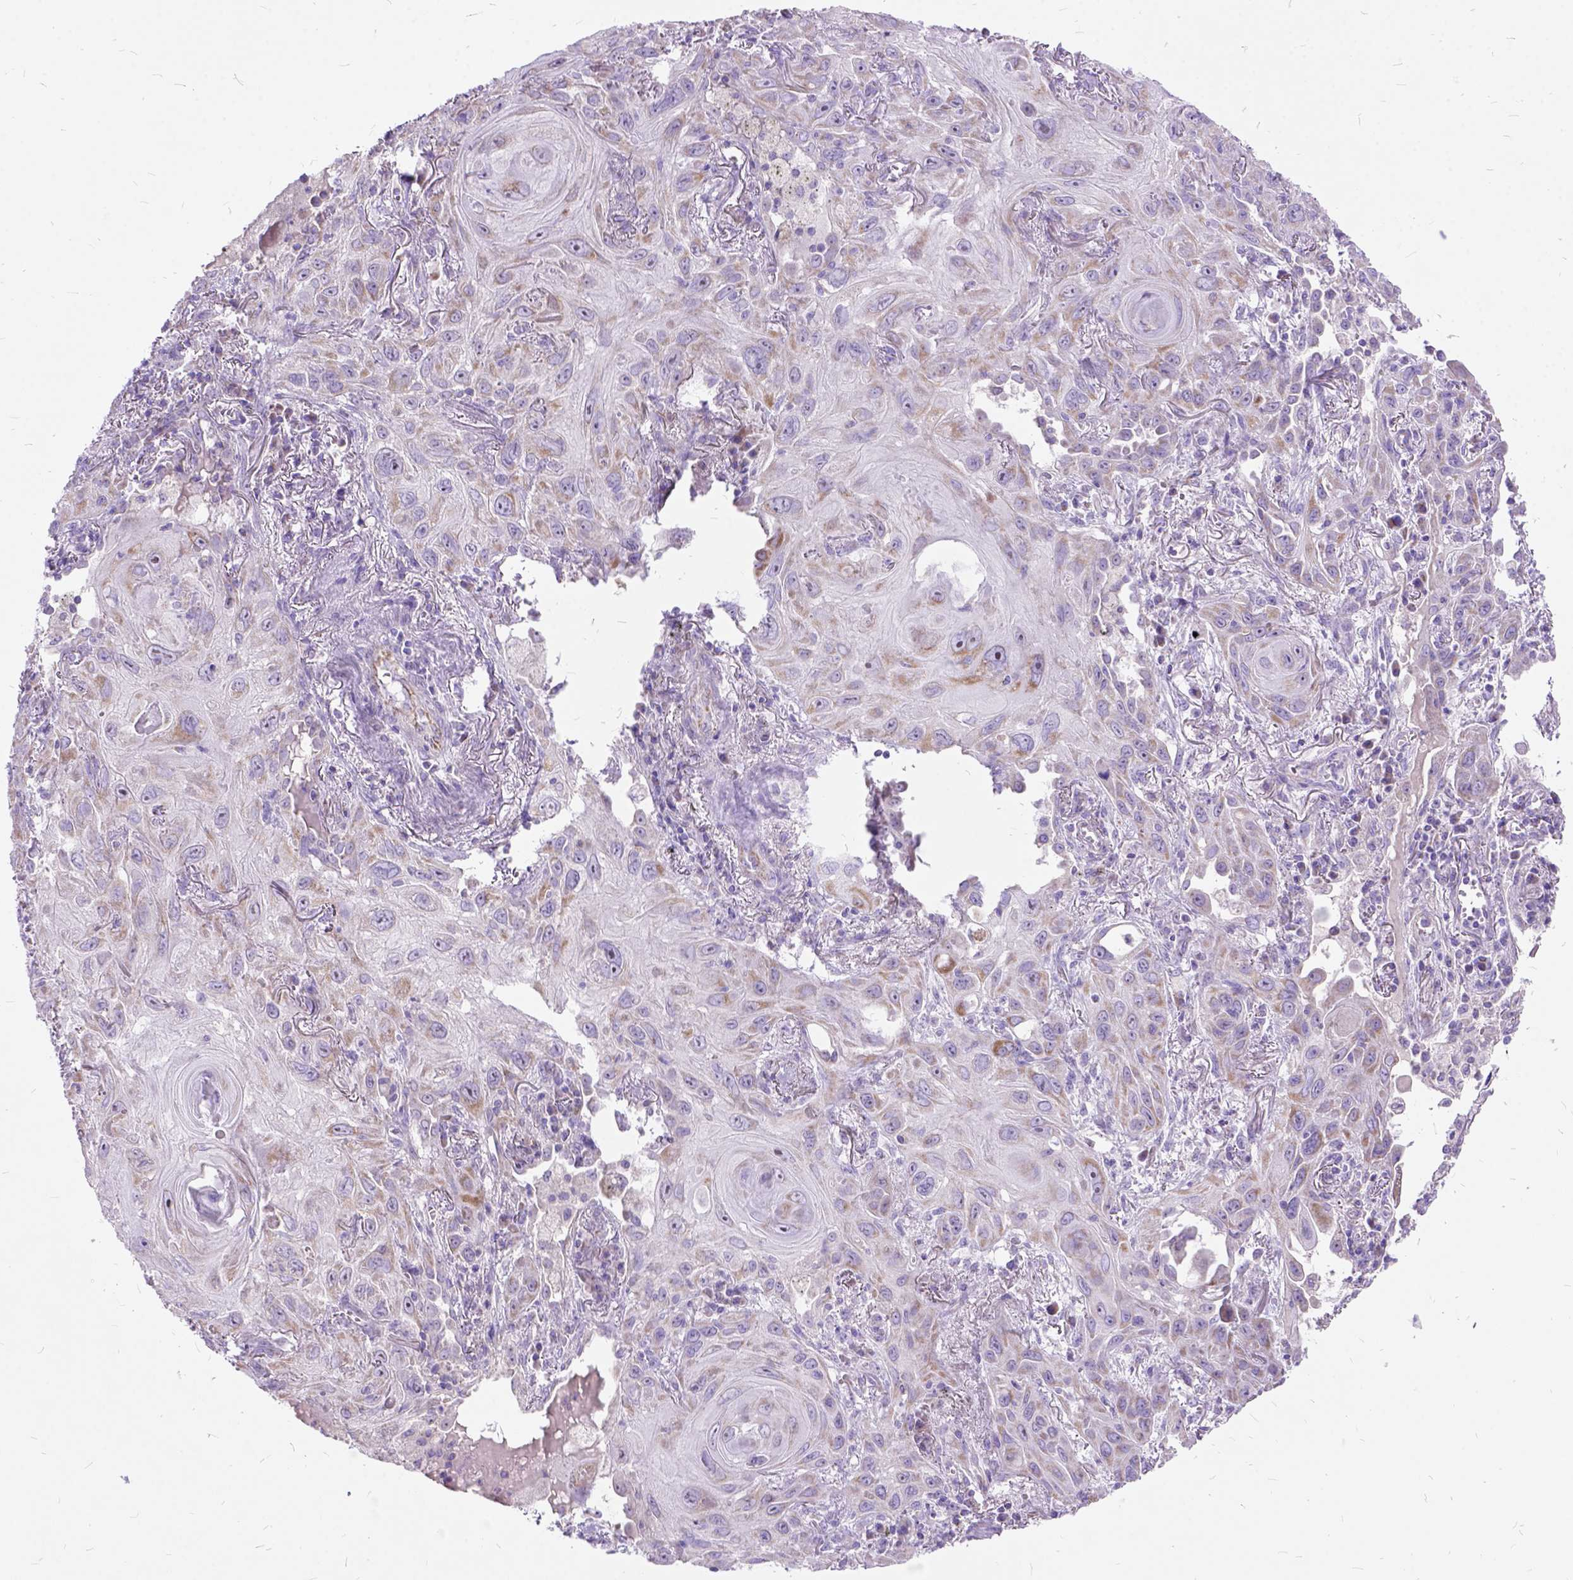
{"staining": {"intensity": "negative", "quantity": "none", "location": "none"}, "tissue": "lung cancer", "cell_type": "Tumor cells", "image_type": "cancer", "snomed": [{"axis": "morphology", "description": "Squamous cell carcinoma, NOS"}, {"axis": "topography", "description": "Lung"}], "caption": "Protein analysis of lung squamous cell carcinoma demonstrates no significant staining in tumor cells.", "gene": "CTAG2", "patient": {"sex": "male", "age": 79}}